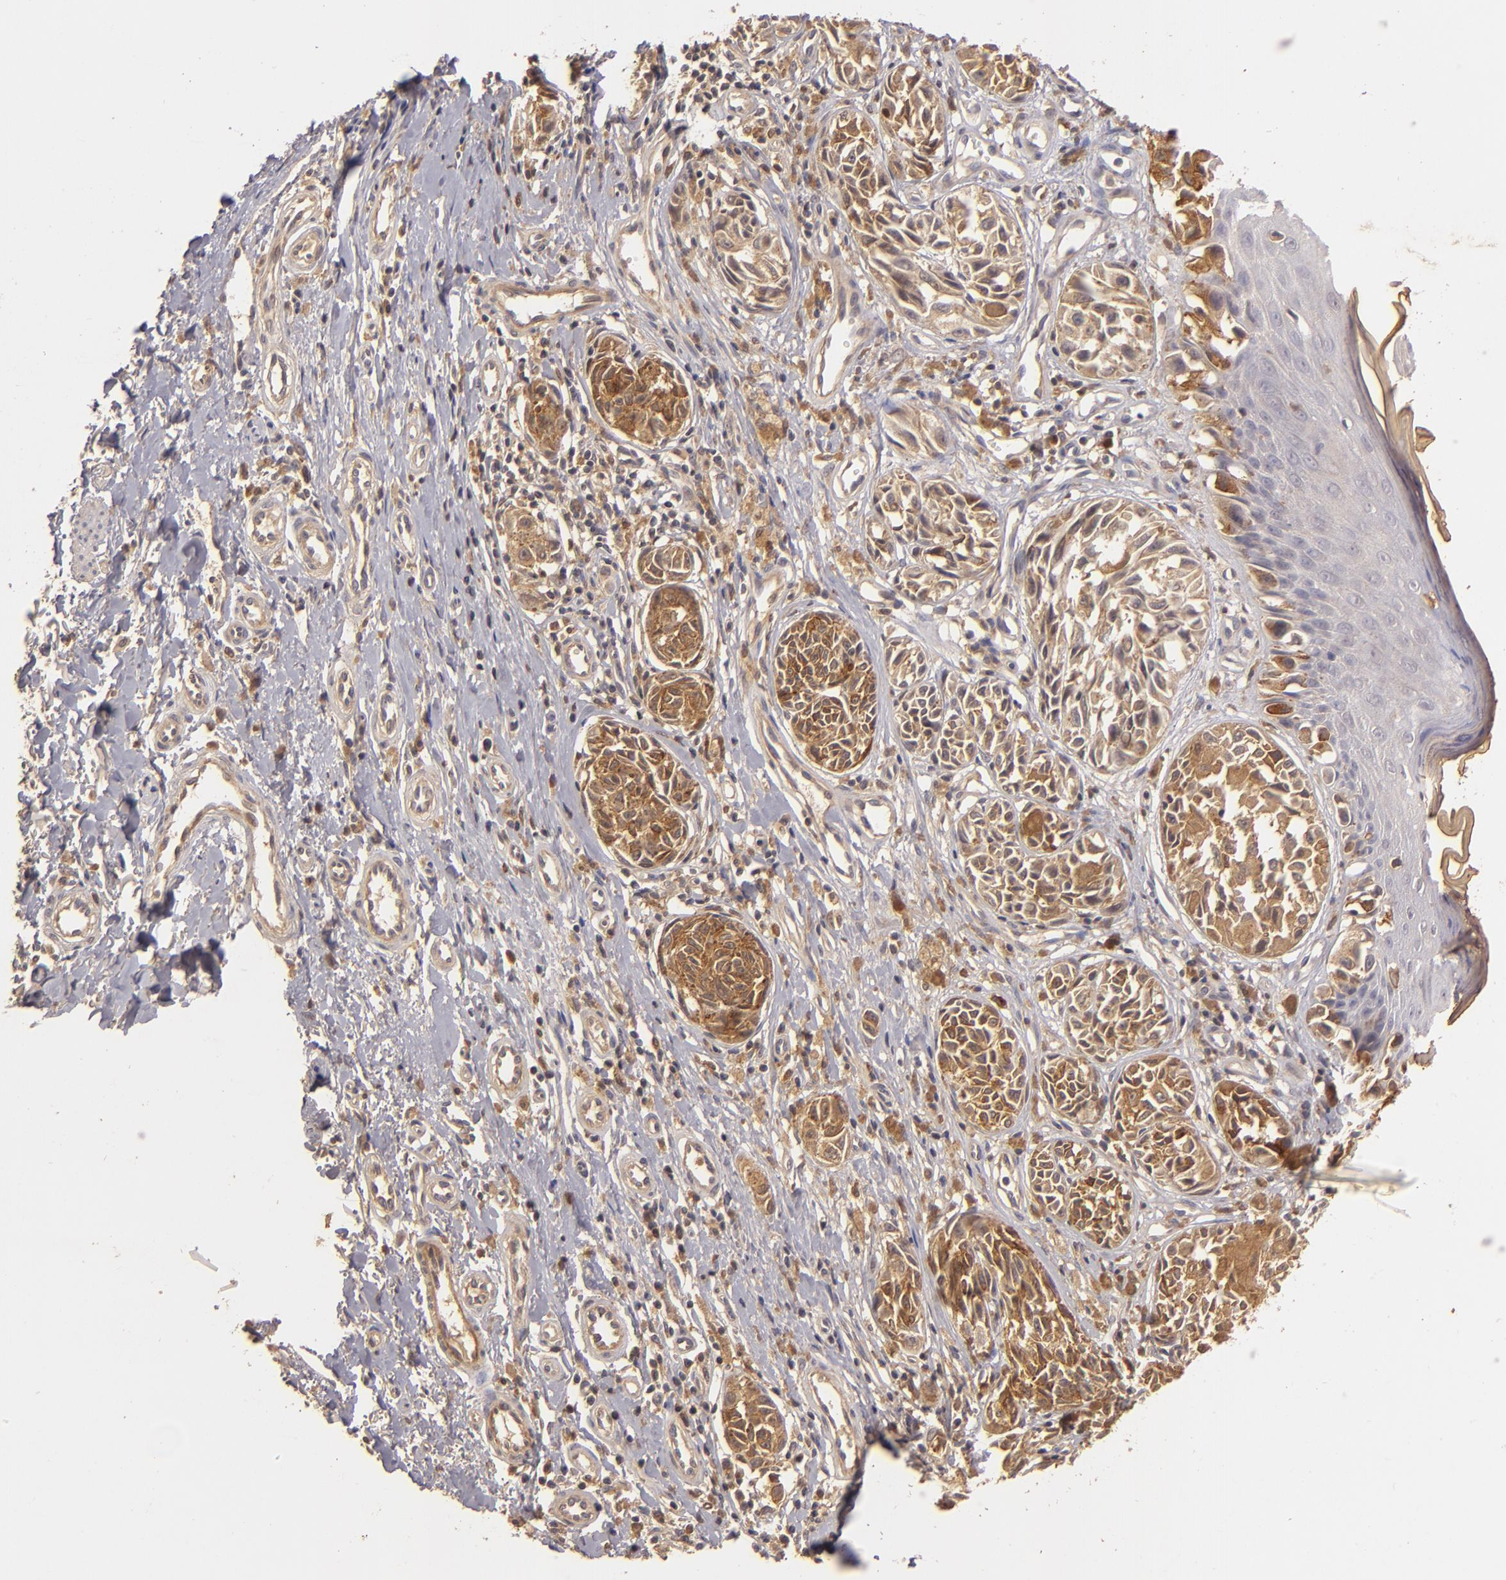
{"staining": {"intensity": "strong", "quantity": ">75%", "location": "cytoplasmic/membranous"}, "tissue": "melanoma", "cell_type": "Tumor cells", "image_type": "cancer", "snomed": [{"axis": "morphology", "description": "Malignant melanoma, NOS"}, {"axis": "topography", "description": "Skin"}], "caption": "A histopathology image of human malignant melanoma stained for a protein reveals strong cytoplasmic/membranous brown staining in tumor cells.", "gene": "PRKCD", "patient": {"sex": "male", "age": 67}}